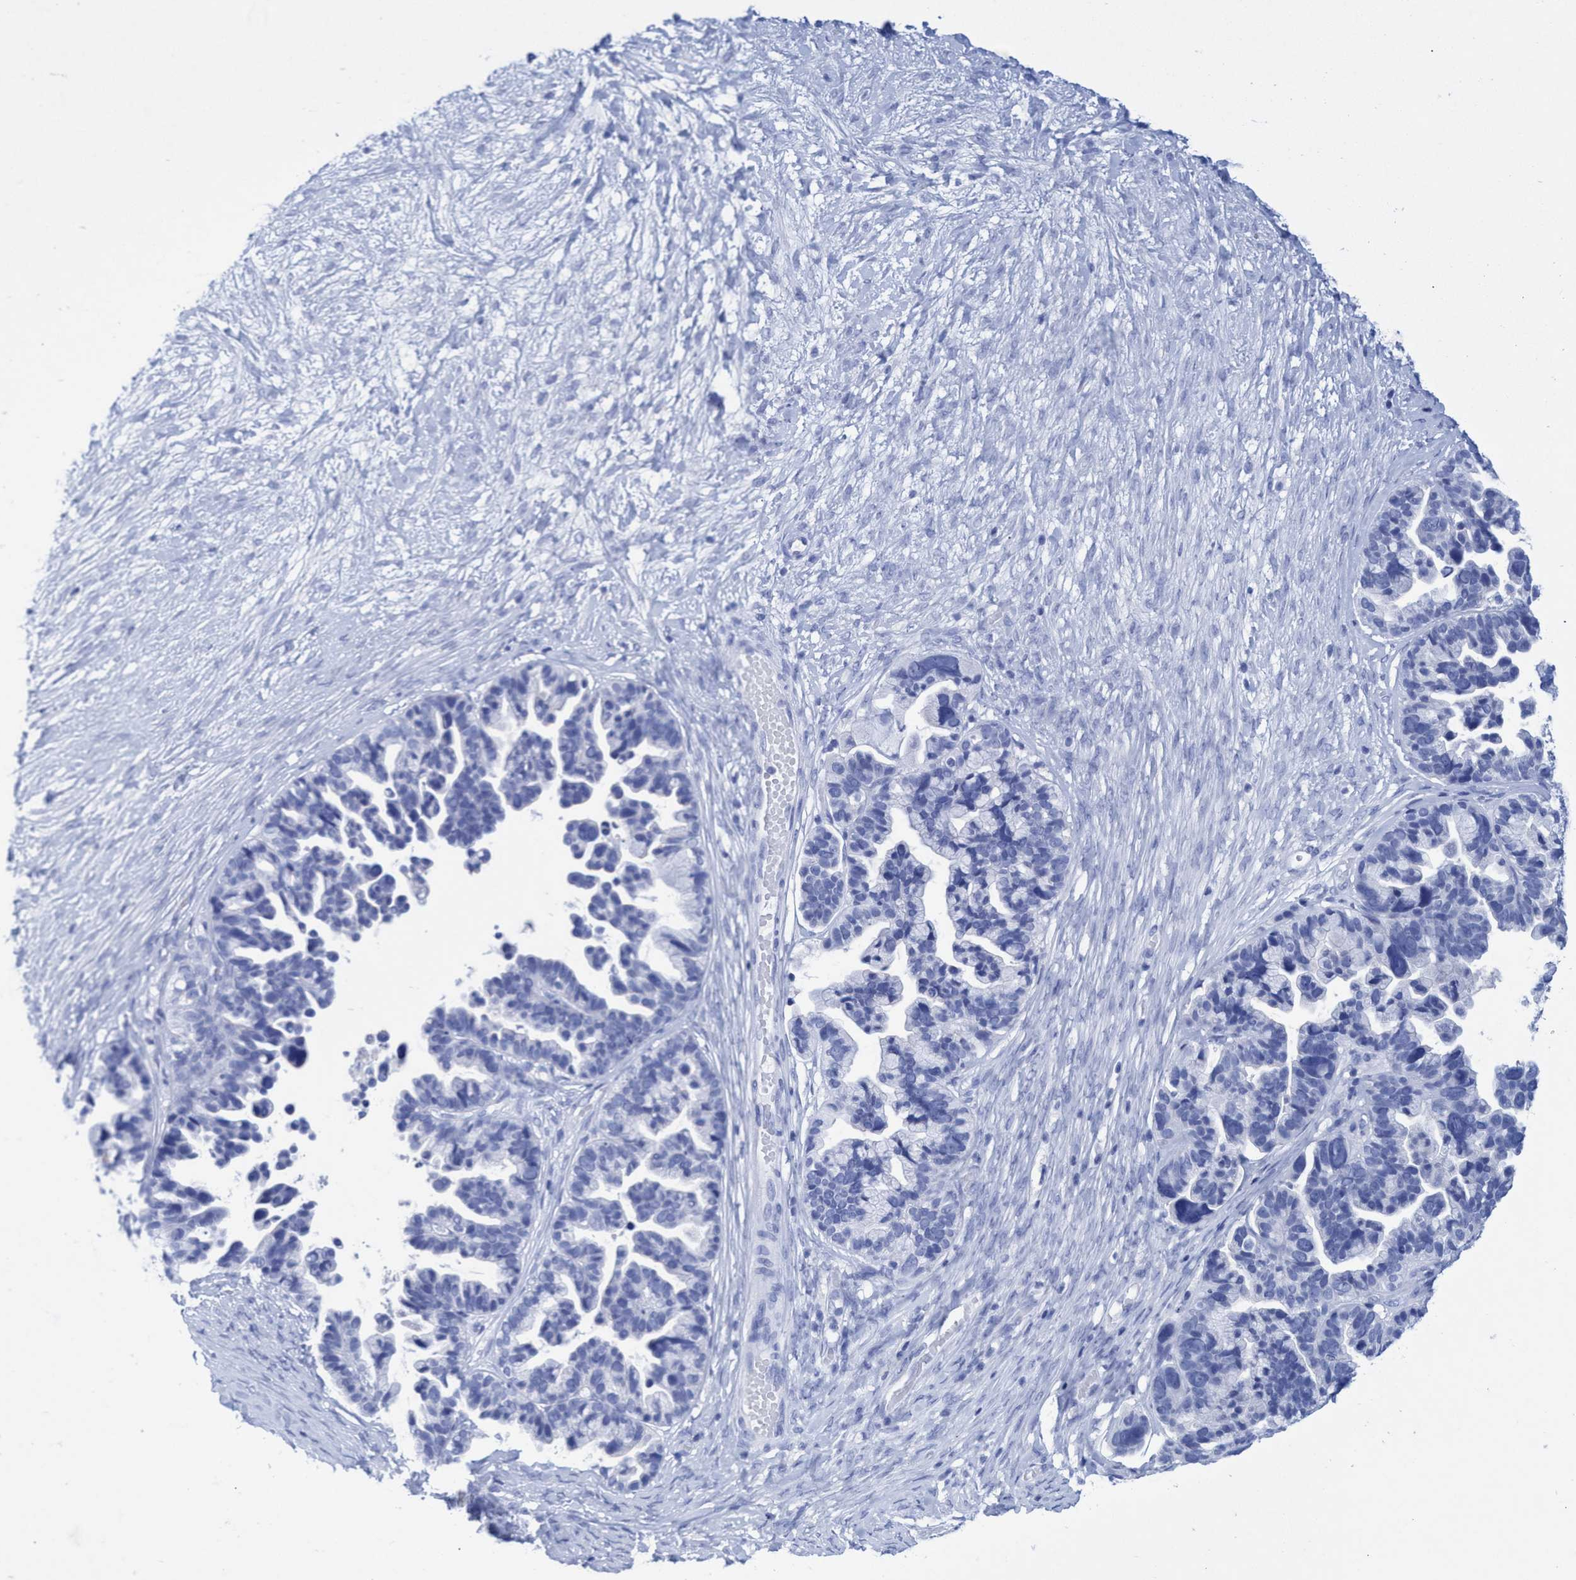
{"staining": {"intensity": "negative", "quantity": "none", "location": "none"}, "tissue": "ovarian cancer", "cell_type": "Tumor cells", "image_type": "cancer", "snomed": [{"axis": "morphology", "description": "Cystadenocarcinoma, serous, NOS"}, {"axis": "topography", "description": "Ovary"}], "caption": "DAB (3,3'-diaminobenzidine) immunohistochemical staining of human ovarian cancer shows no significant expression in tumor cells.", "gene": "INSL6", "patient": {"sex": "female", "age": 56}}